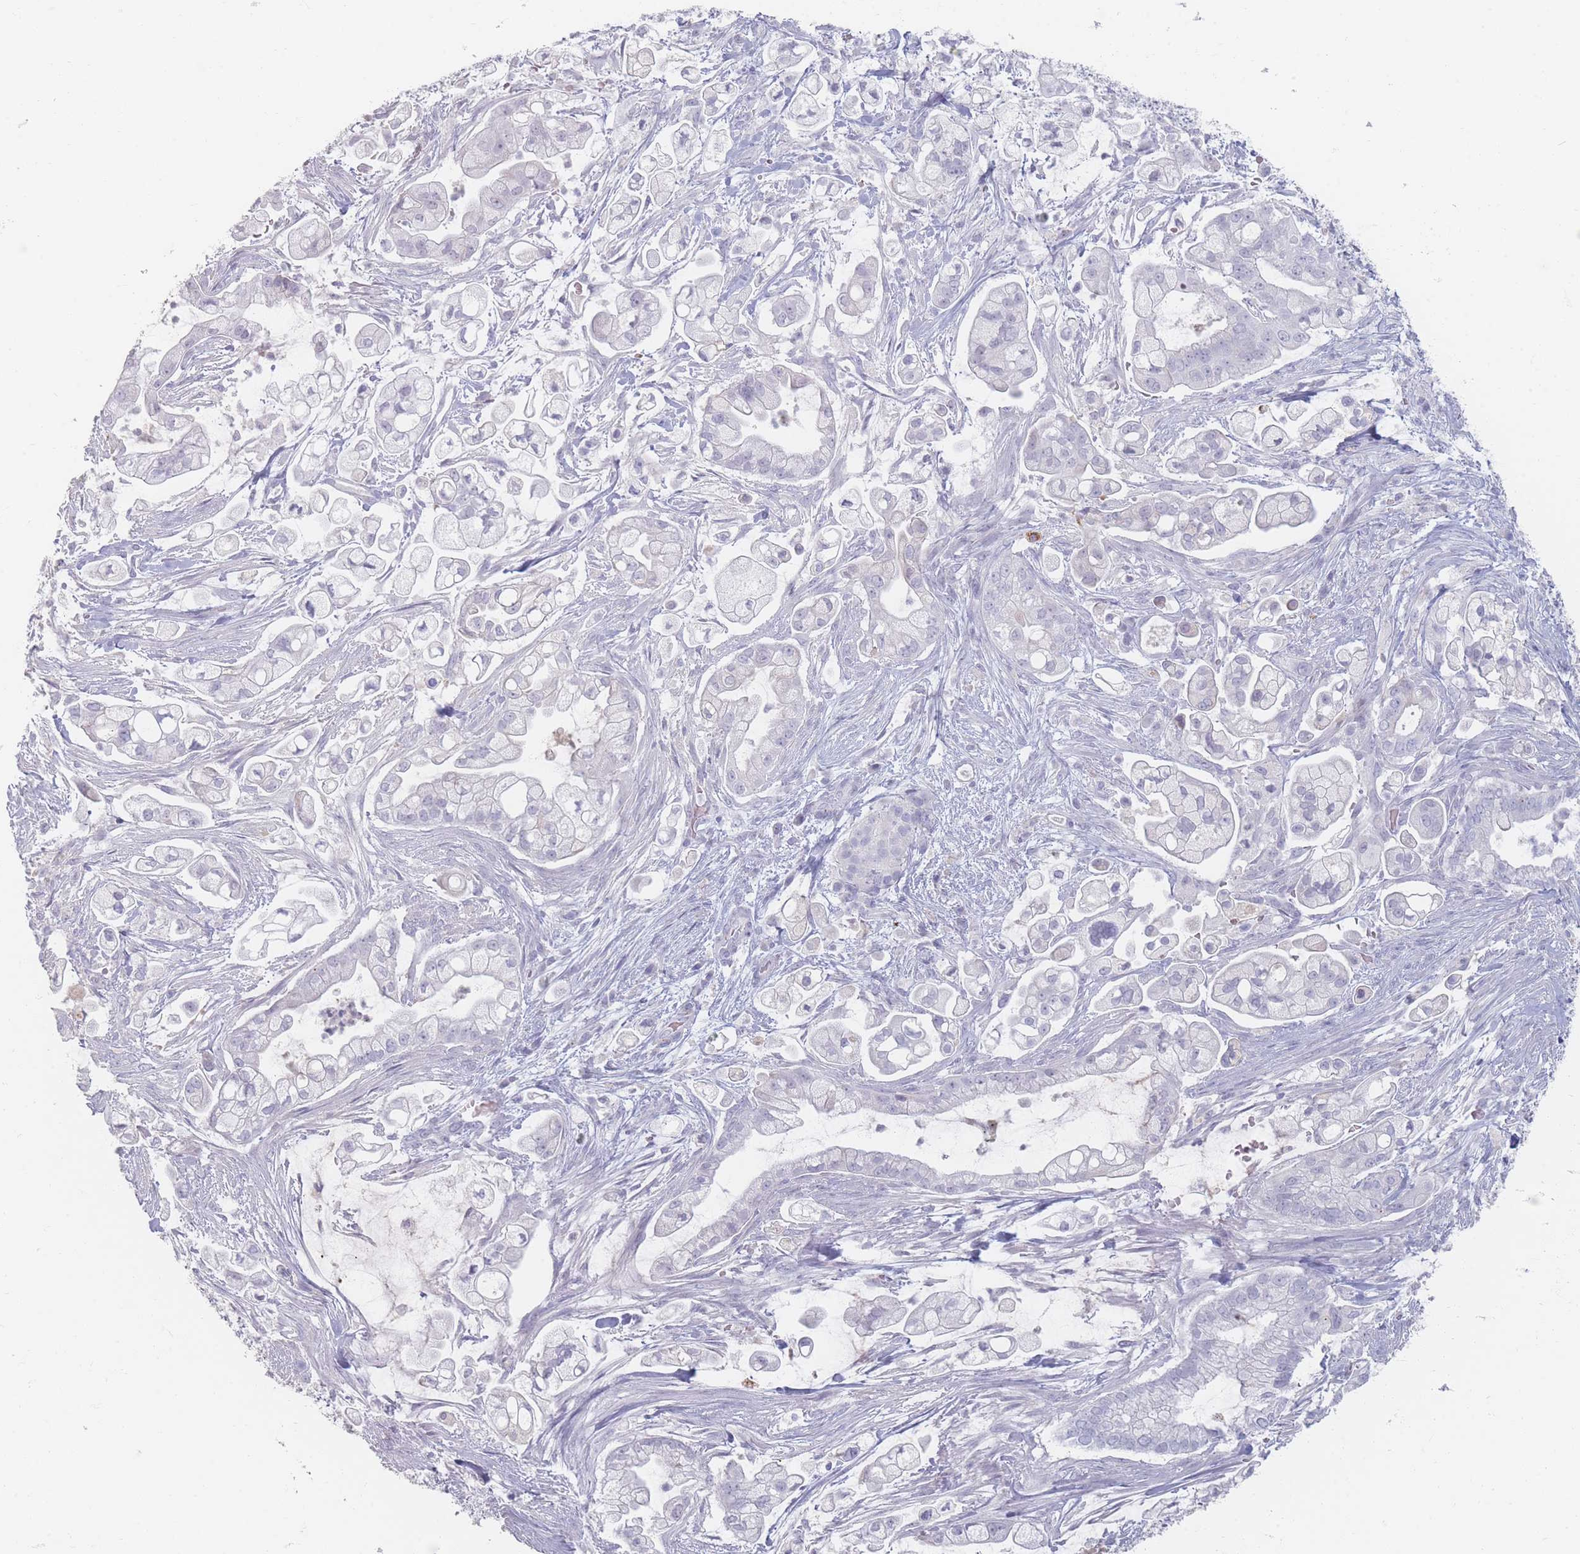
{"staining": {"intensity": "negative", "quantity": "none", "location": "none"}, "tissue": "pancreatic cancer", "cell_type": "Tumor cells", "image_type": "cancer", "snomed": [{"axis": "morphology", "description": "Adenocarcinoma, NOS"}, {"axis": "topography", "description": "Pancreas"}], "caption": "Immunohistochemistry micrograph of human adenocarcinoma (pancreatic) stained for a protein (brown), which demonstrates no expression in tumor cells. (DAB (3,3'-diaminobenzidine) immunohistochemistry visualized using brightfield microscopy, high magnification).", "gene": "HELZ2", "patient": {"sex": "female", "age": 69}}